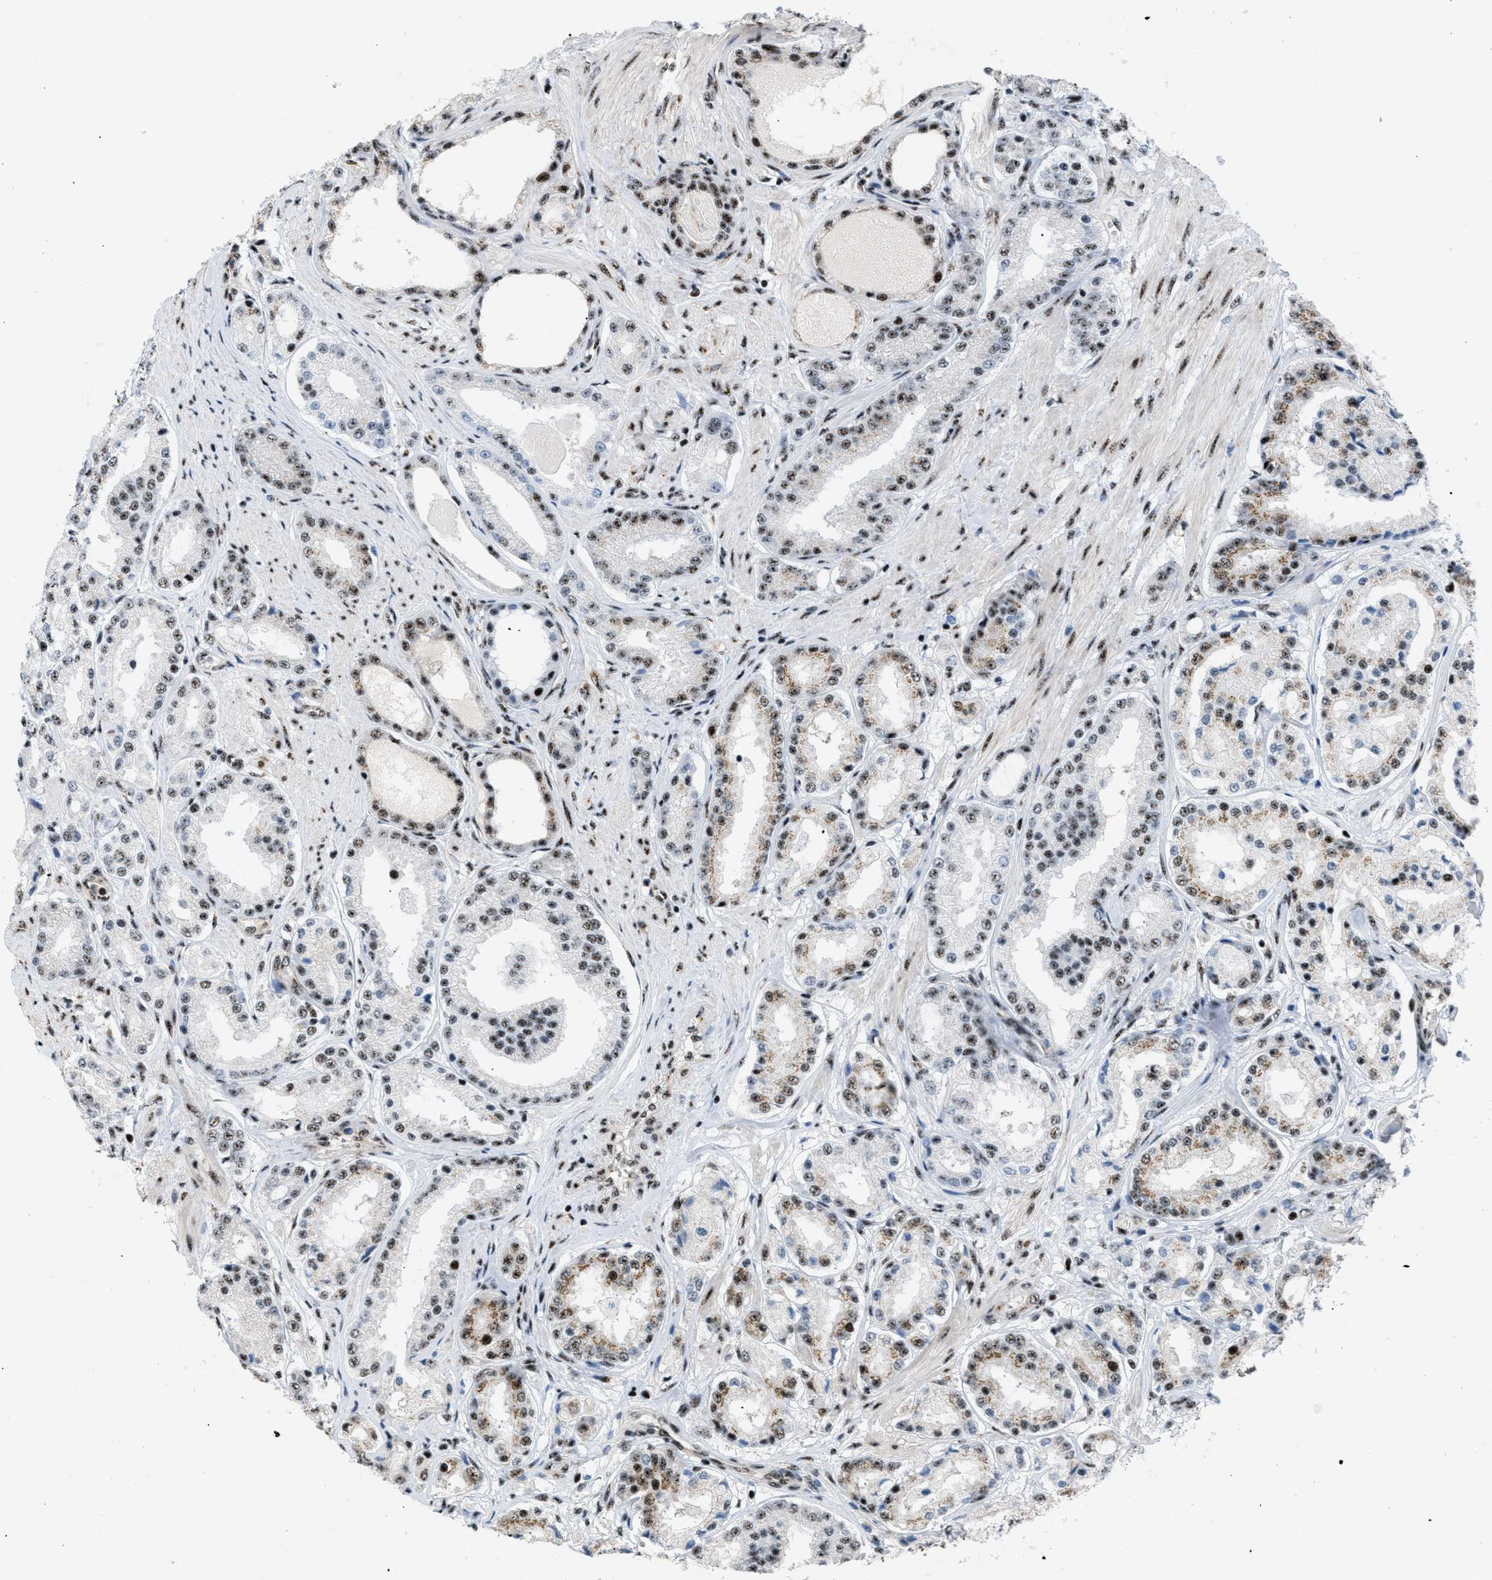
{"staining": {"intensity": "moderate", "quantity": ">75%", "location": "cytoplasmic/membranous,nuclear"}, "tissue": "prostate cancer", "cell_type": "Tumor cells", "image_type": "cancer", "snomed": [{"axis": "morphology", "description": "Adenocarcinoma, Low grade"}, {"axis": "topography", "description": "Prostate"}], "caption": "Prostate low-grade adenocarcinoma stained with DAB (3,3'-diaminobenzidine) immunohistochemistry (IHC) displays medium levels of moderate cytoplasmic/membranous and nuclear staining in approximately >75% of tumor cells.", "gene": "CDR2", "patient": {"sex": "male", "age": 63}}